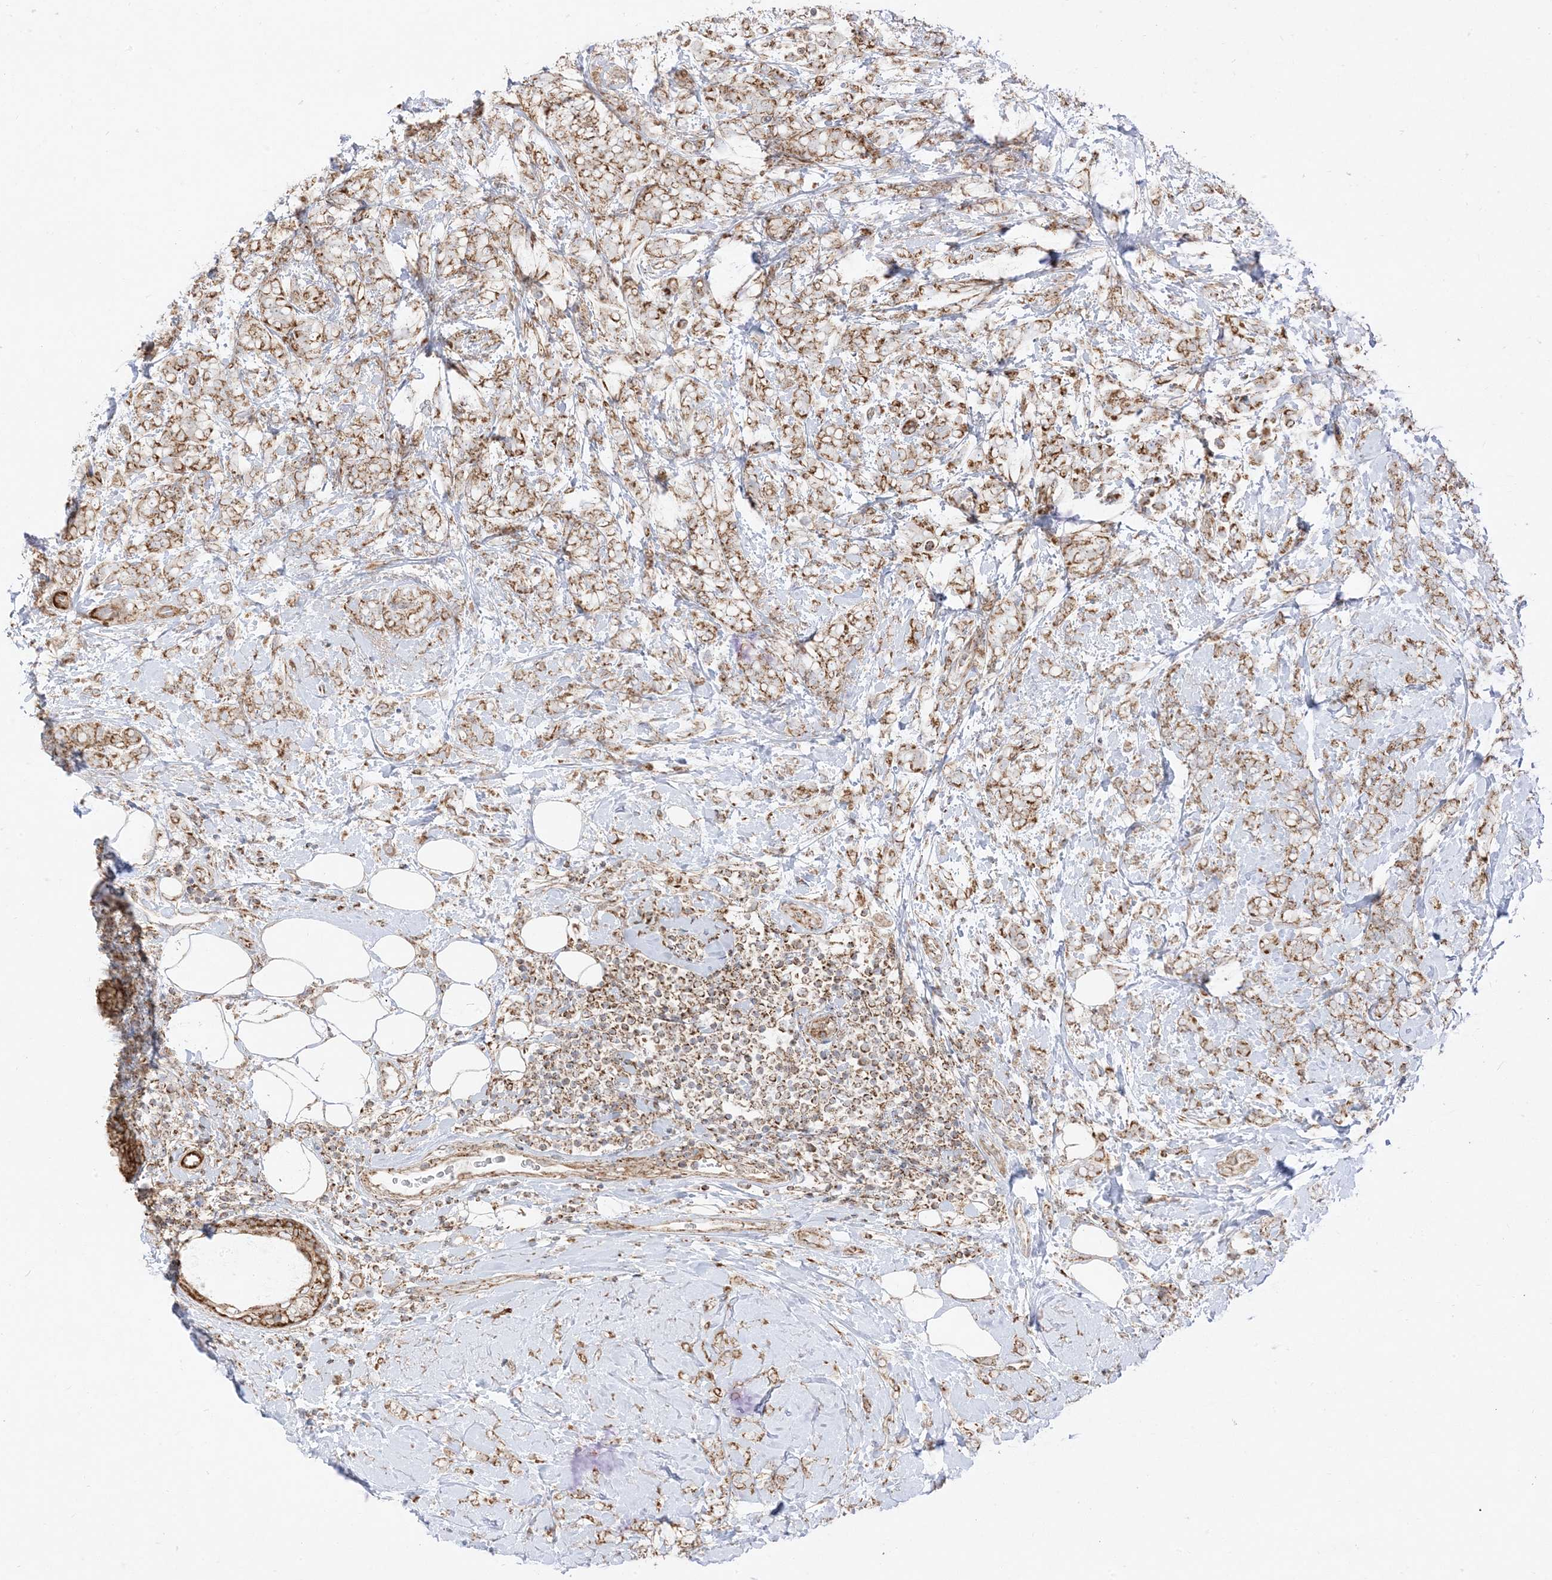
{"staining": {"intensity": "moderate", "quantity": ">75%", "location": "cytoplasmic/membranous"}, "tissue": "breast cancer", "cell_type": "Tumor cells", "image_type": "cancer", "snomed": [{"axis": "morphology", "description": "Lobular carcinoma"}, {"axis": "topography", "description": "Breast"}], "caption": "Breast lobular carcinoma stained with a brown dye exhibits moderate cytoplasmic/membranous positive staining in approximately >75% of tumor cells.", "gene": "AARS2", "patient": {"sex": "female", "age": 58}}